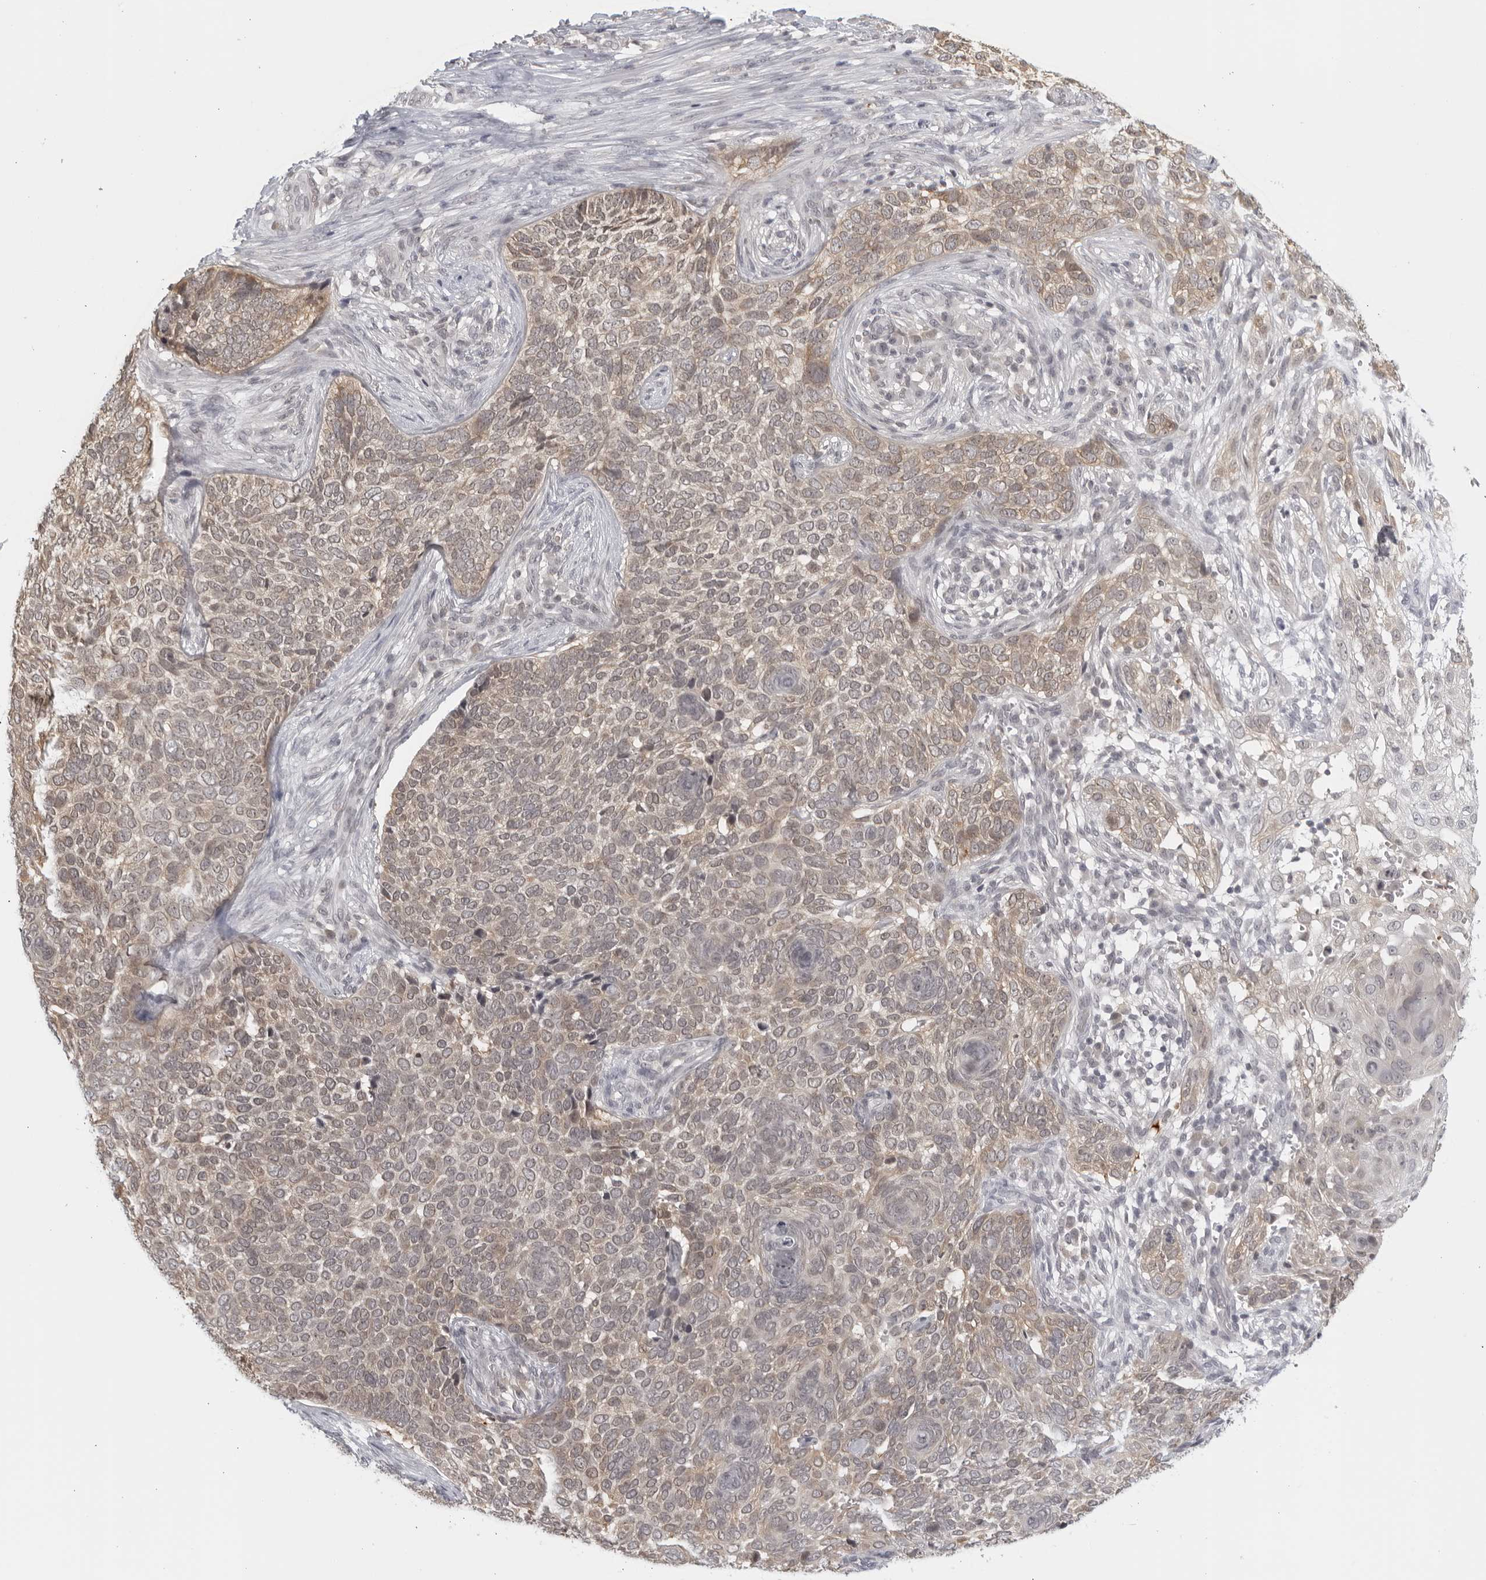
{"staining": {"intensity": "weak", "quantity": "25%-75%", "location": "cytoplasmic/membranous"}, "tissue": "skin cancer", "cell_type": "Tumor cells", "image_type": "cancer", "snomed": [{"axis": "morphology", "description": "Basal cell carcinoma"}, {"axis": "topography", "description": "Skin"}], "caption": "Immunohistochemistry micrograph of basal cell carcinoma (skin) stained for a protein (brown), which reveals low levels of weak cytoplasmic/membranous expression in about 25%-75% of tumor cells.", "gene": "RAB11FIP3", "patient": {"sex": "female", "age": 64}}